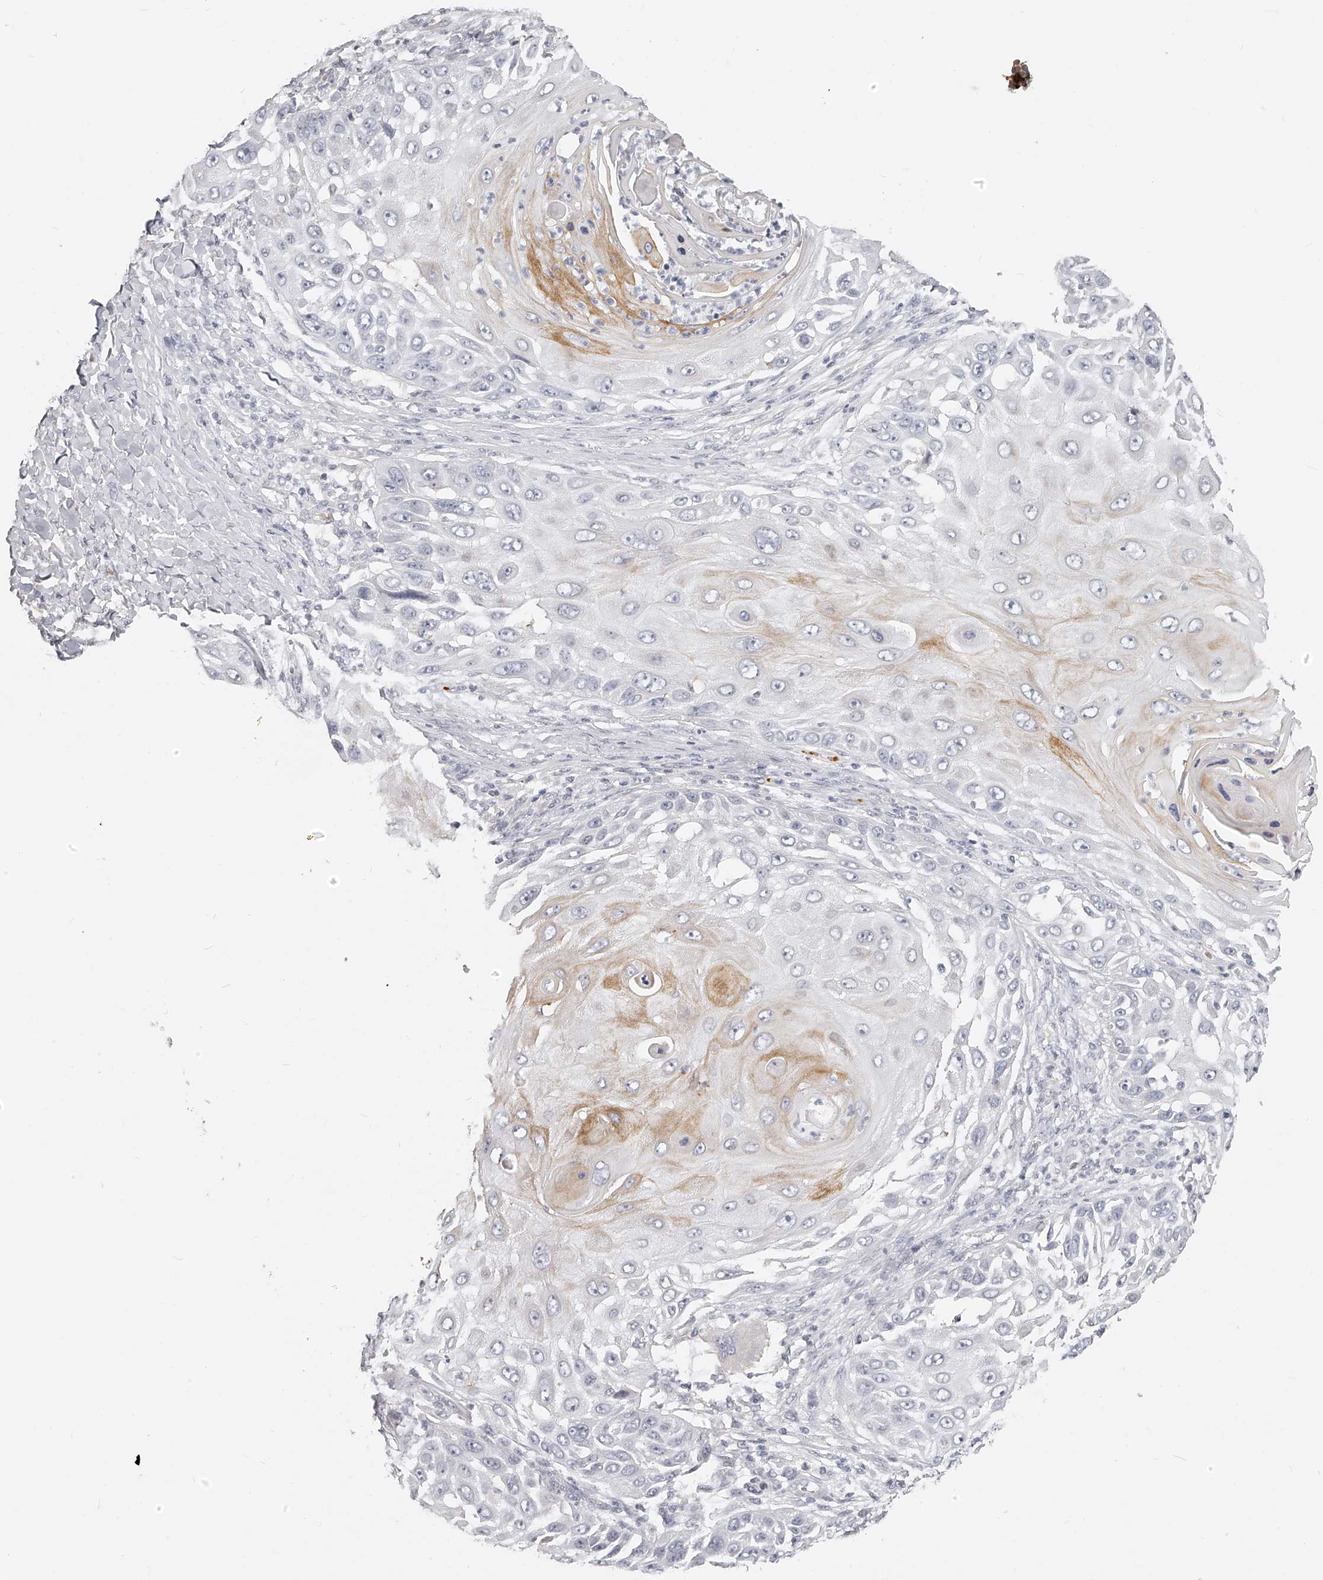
{"staining": {"intensity": "negative", "quantity": "none", "location": "none"}, "tissue": "skin cancer", "cell_type": "Tumor cells", "image_type": "cancer", "snomed": [{"axis": "morphology", "description": "Squamous cell carcinoma, NOS"}, {"axis": "topography", "description": "Skin"}], "caption": "Immunohistochemistry histopathology image of neoplastic tissue: human squamous cell carcinoma (skin) stained with DAB (3,3'-diaminobenzidine) exhibits no significant protein staining in tumor cells.", "gene": "ITGB3", "patient": {"sex": "female", "age": 44}}